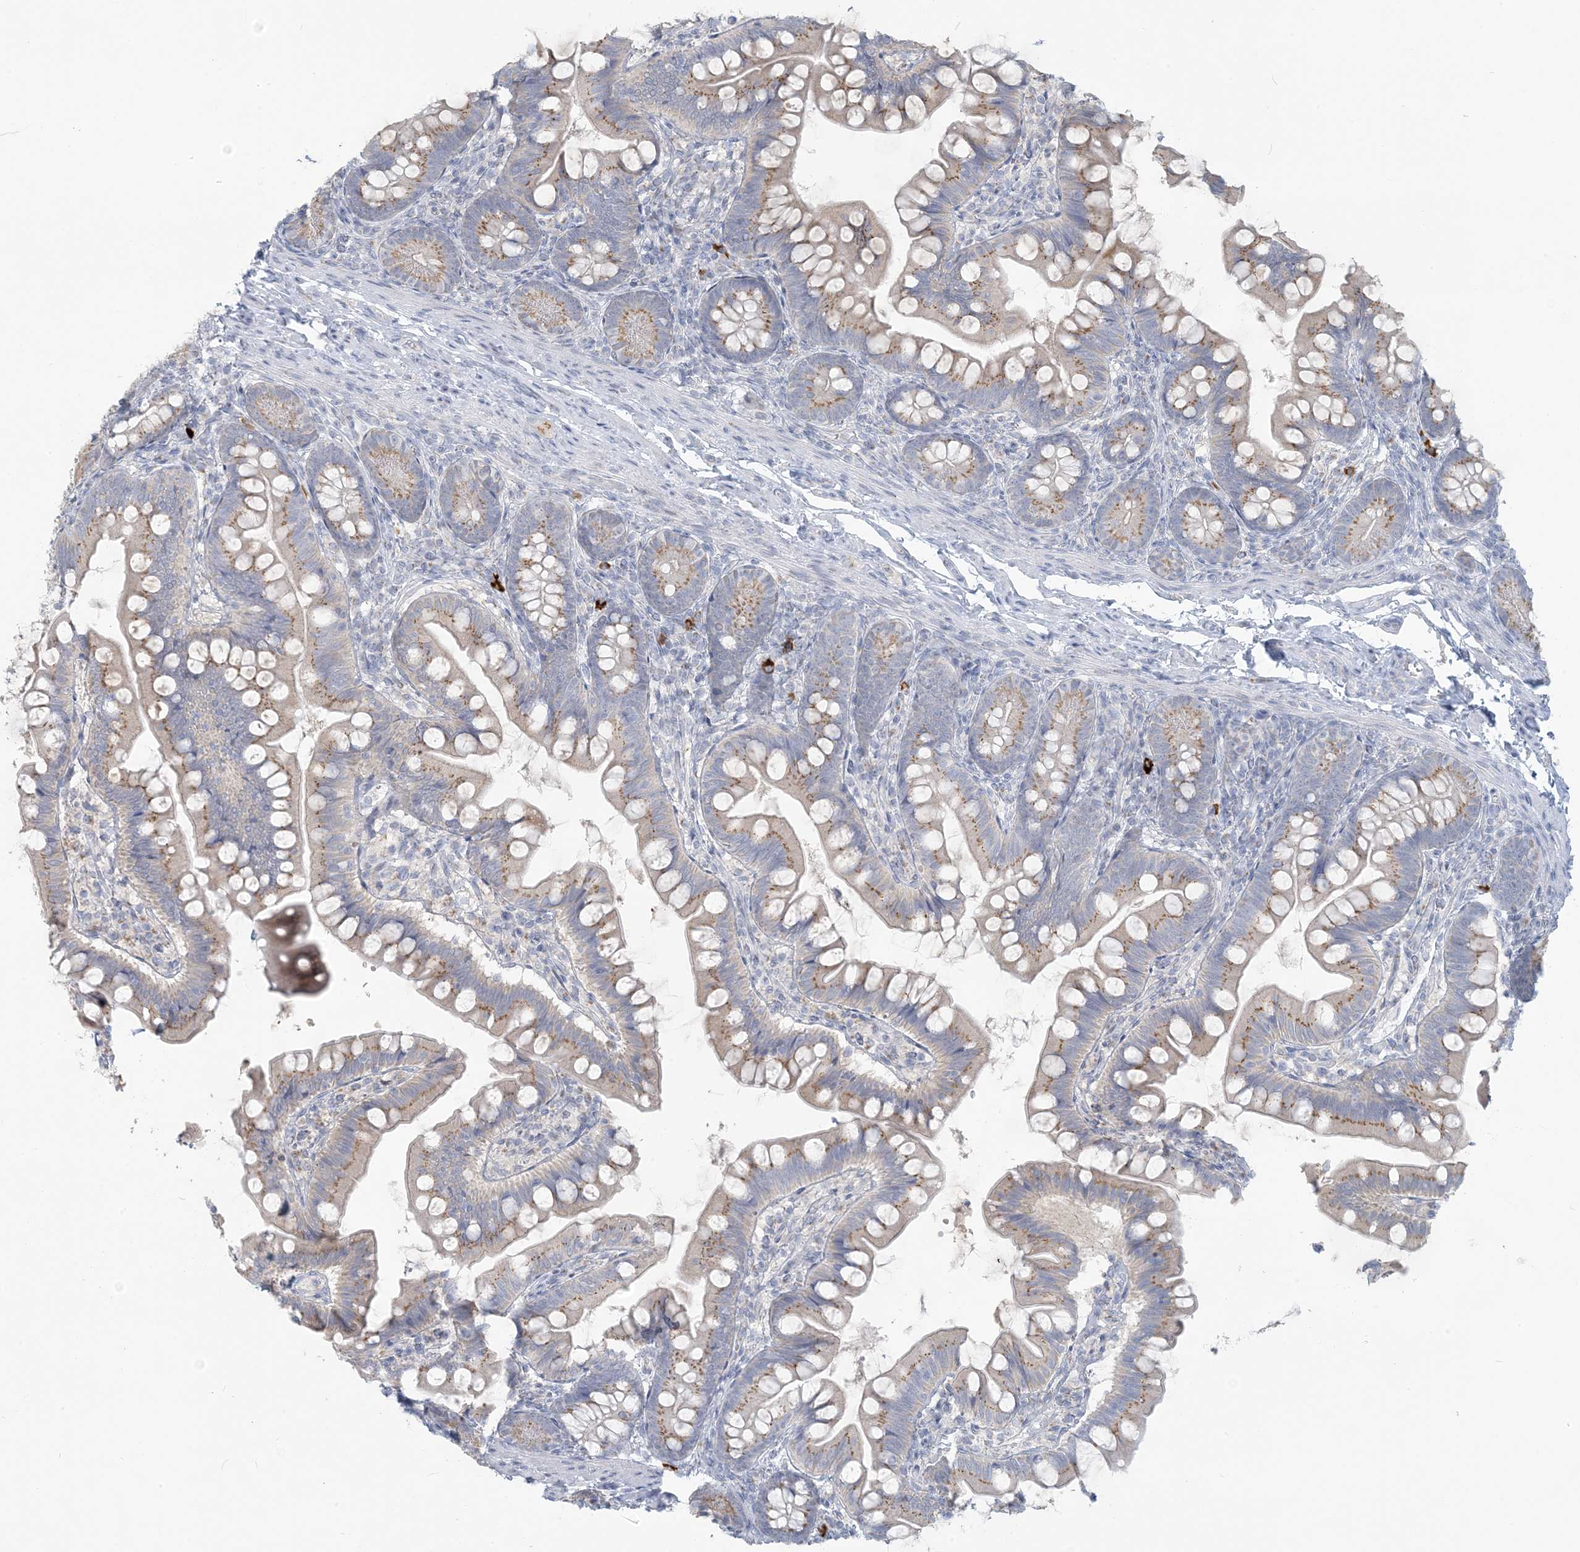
{"staining": {"intensity": "moderate", "quantity": "25%-75%", "location": "cytoplasmic/membranous"}, "tissue": "small intestine", "cell_type": "Glandular cells", "image_type": "normal", "snomed": [{"axis": "morphology", "description": "Normal tissue, NOS"}, {"axis": "topography", "description": "Small intestine"}], "caption": "Immunohistochemistry photomicrograph of benign small intestine stained for a protein (brown), which shows medium levels of moderate cytoplasmic/membranous positivity in approximately 25%-75% of glandular cells.", "gene": "SCML1", "patient": {"sex": "male", "age": 7}}